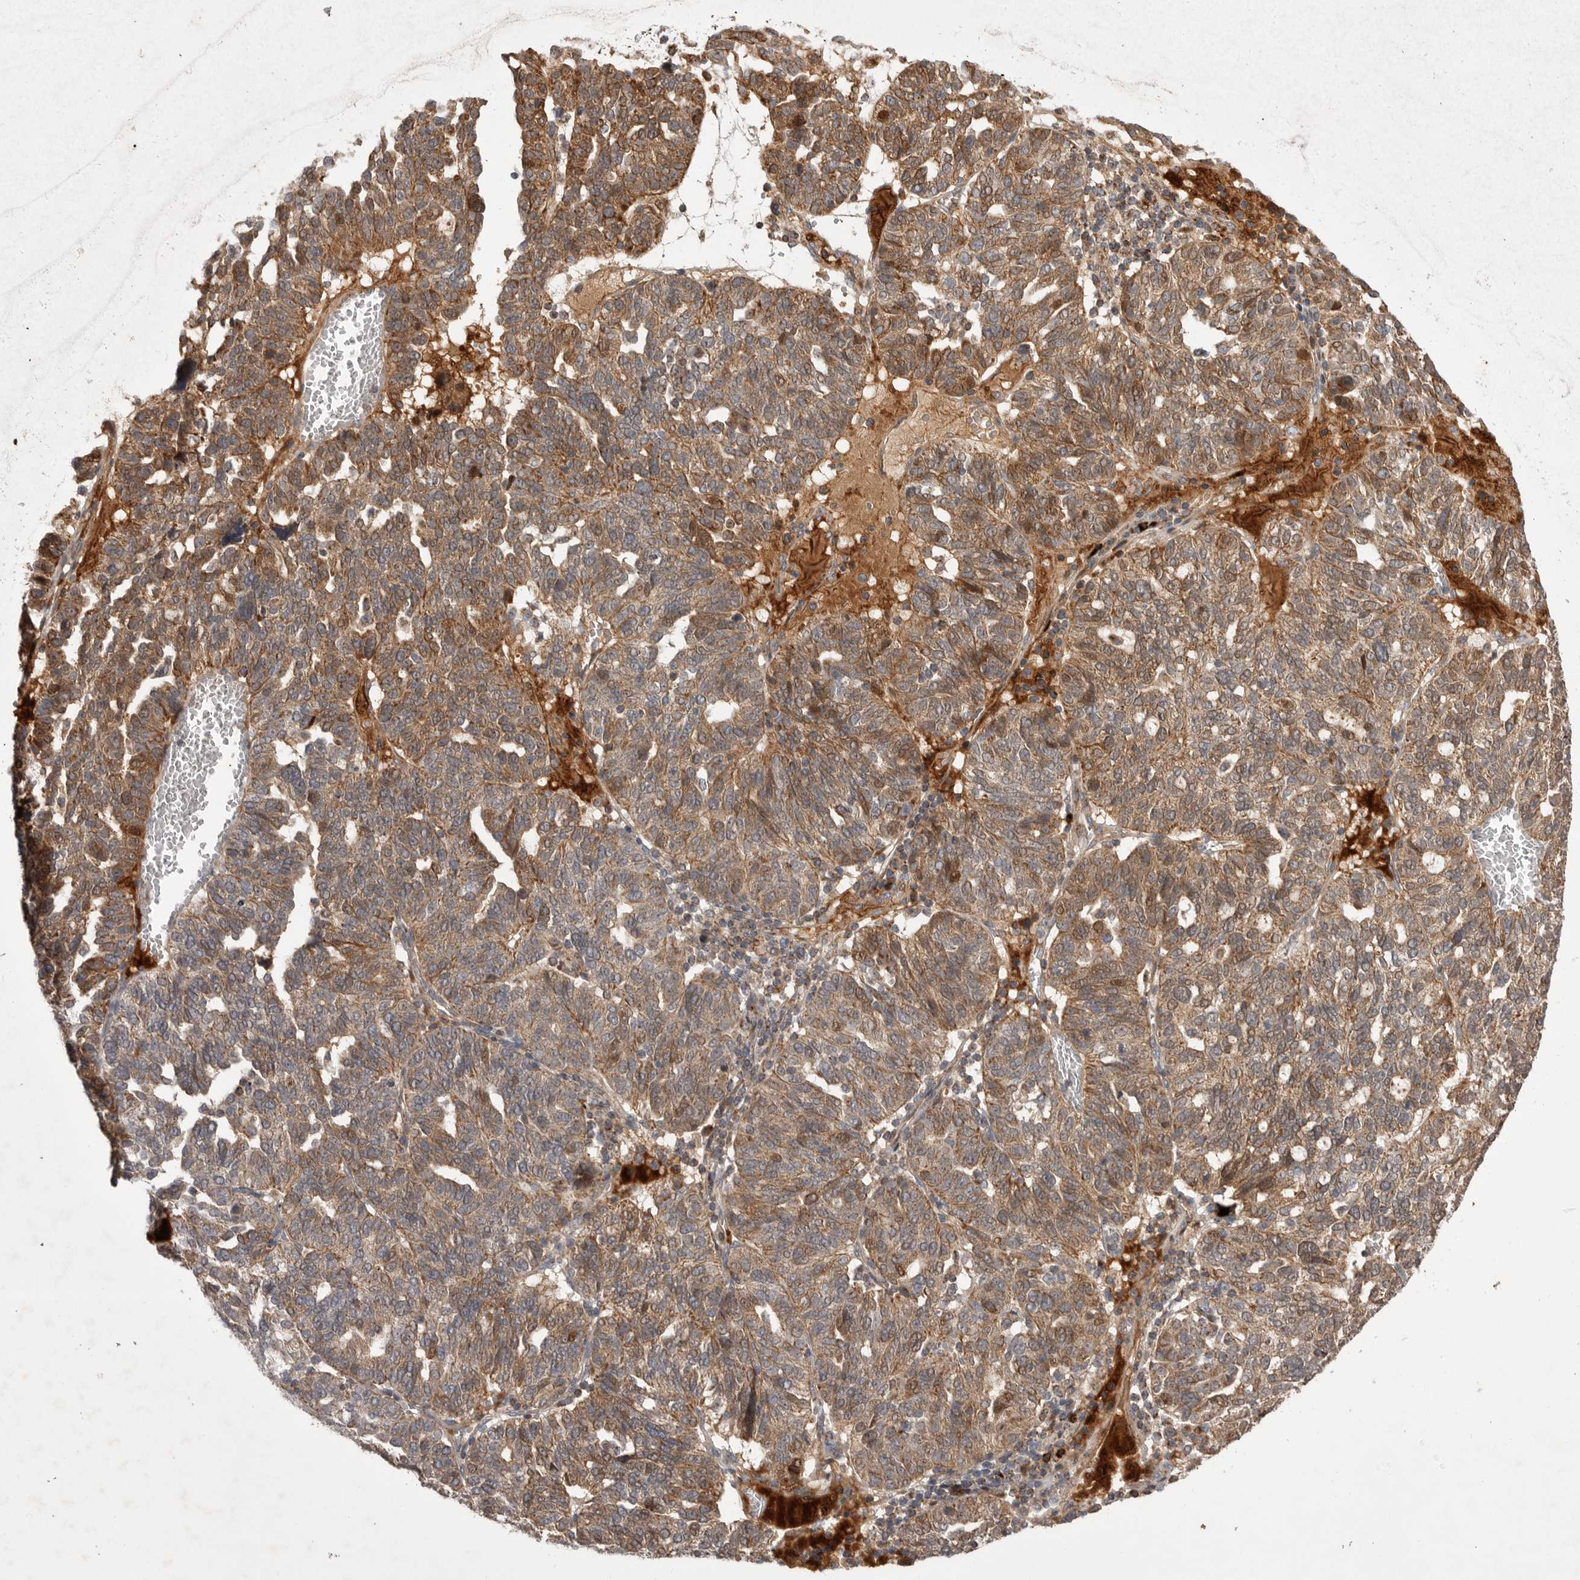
{"staining": {"intensity": "moderate", "quantity": ">75%", "location": "cytoplasmic/membranous"}, "tissue": "ovarian cancer", "cell_type": "Tumor cells", "image_type": "cancer", "snomed": [{"axis": "morphology", "description": "Cystadenocarcinoma, serous, NOS"}, {"axis": "topography", "description": "Ovary"}], "caption": "Ovarian serous cystadenocarcinoma was stained to show a protein in brown. There is medium levels of moderate cytoplasmic/membranous staining in approximately >75% of tumor cells.", "gene": "KYAT3", "patient": {"sex": "female", "age": 59}}